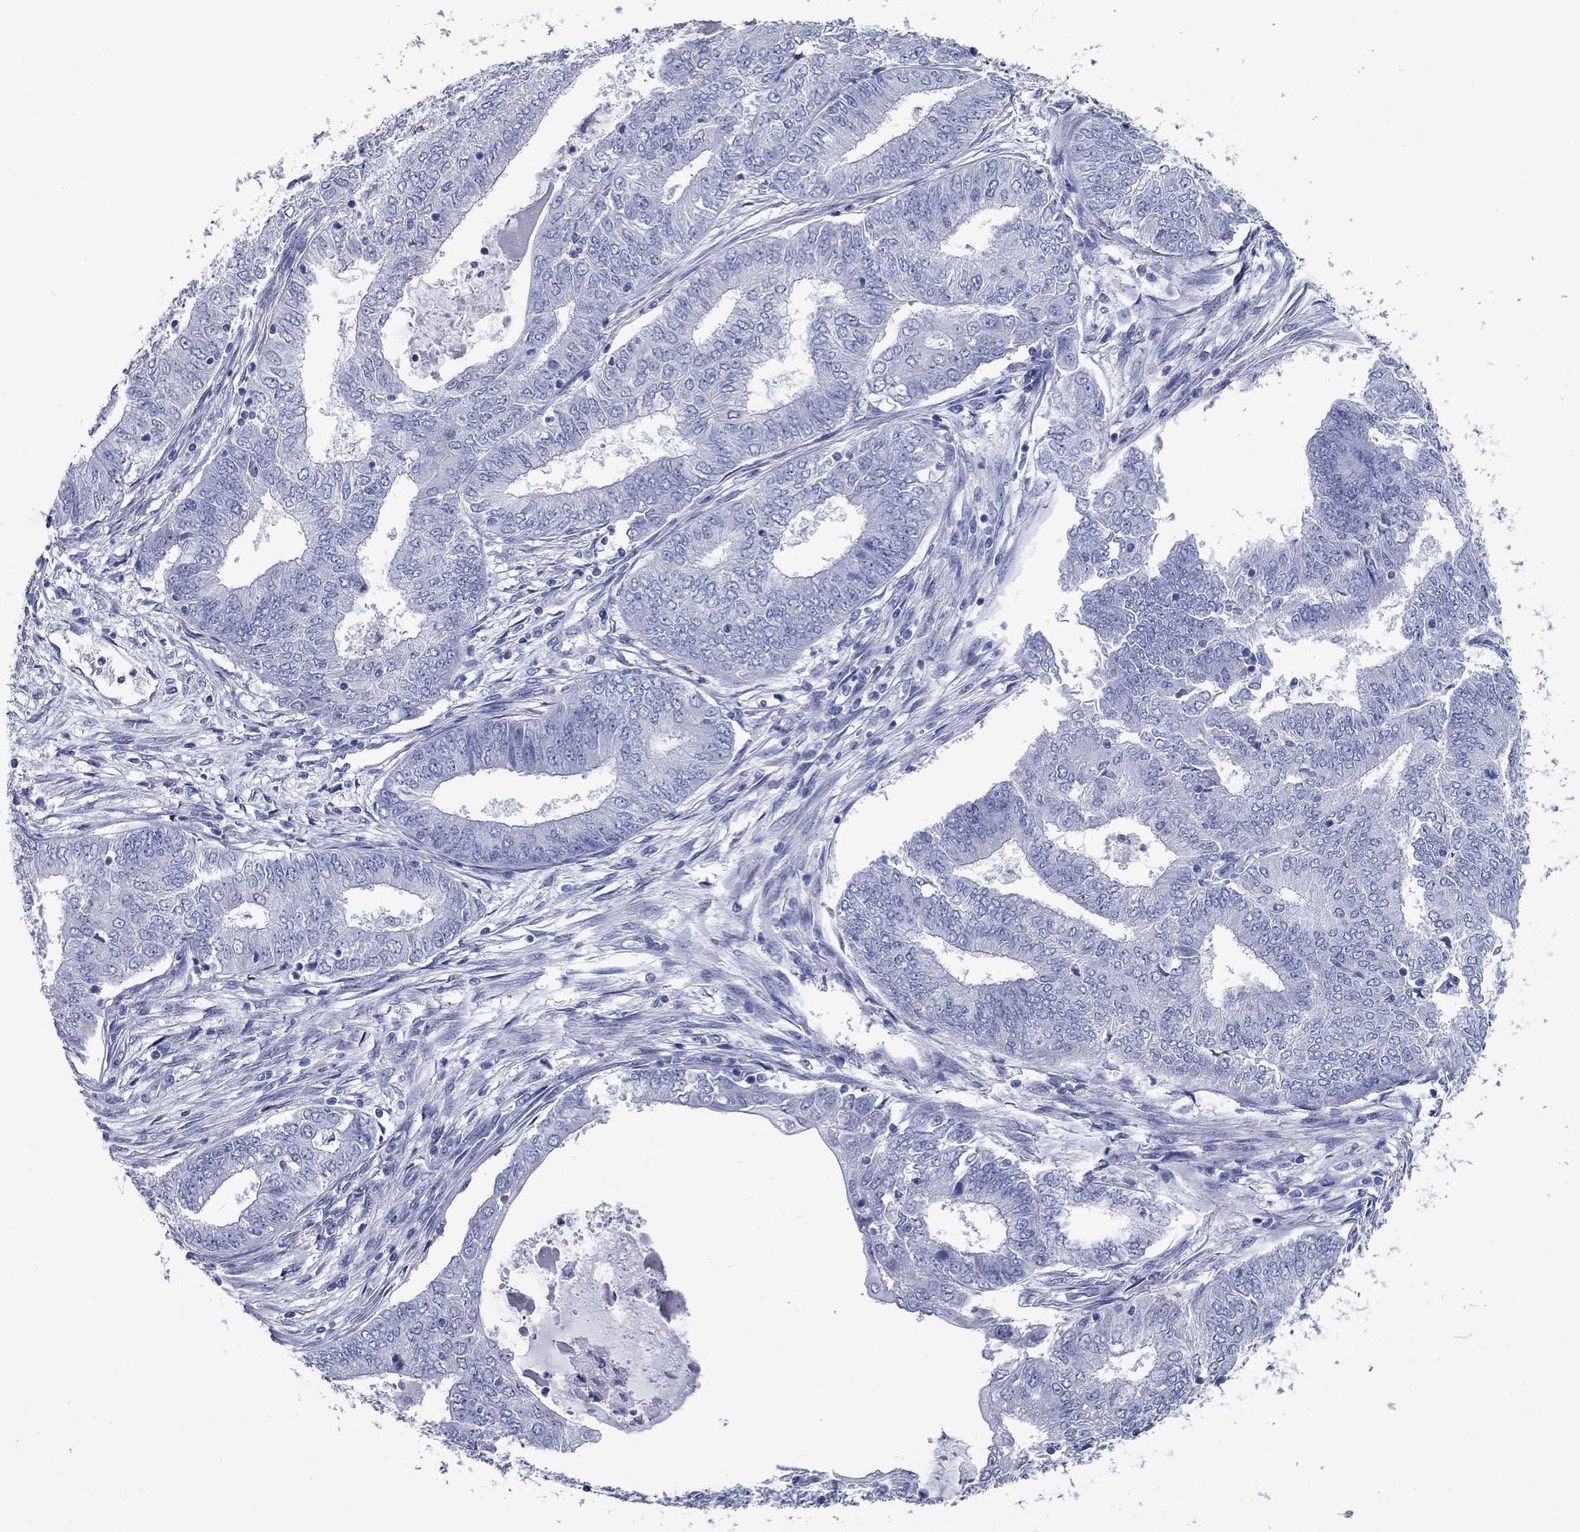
{"staining": {"intensity": "negative", "quantity": "none", "location": "none"}, "tissue": "endometrial cancer", "cell_type": "Tumor cells", "image_type": "cancer", "snomed": [{"axis": "morphology", "description": "Adenocarcinoma, NOS"}, {"axis": "topography", "description": "Endometrium"}], "caption": "Micrograph shows no protein staining in tumor cells of endometrial adenocarcinoma tissue. (Stains: DAB immunohistochemistry with hematoxylin counter stain, Microscopy: brightfield microscopy at high magnification).", "gene": "NPPA", "patient": {"sex": "female", "age": 62}}